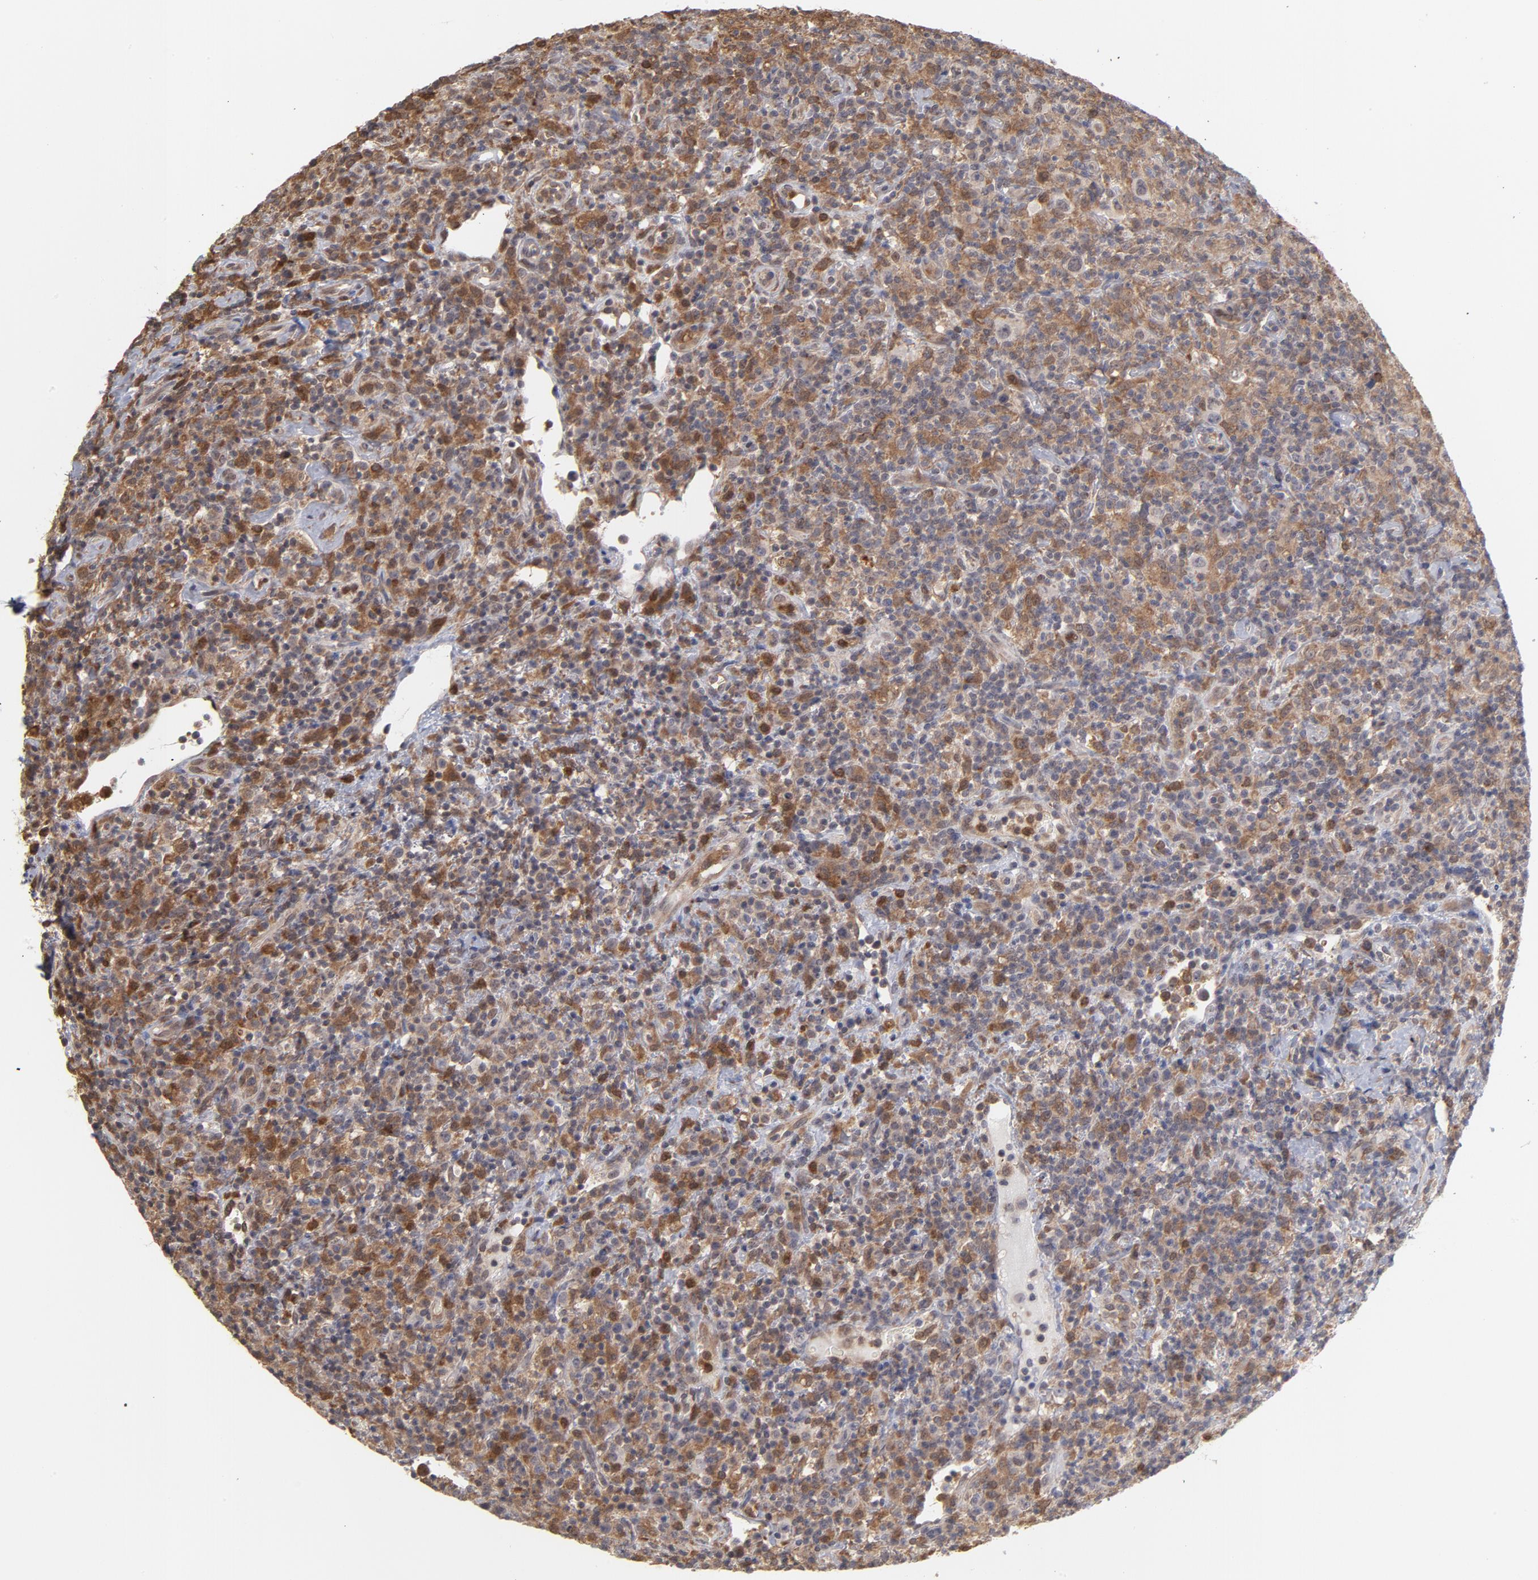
{"staining": {"intensity": "weak", "quantity": "25%-75%", "location": "cytoplasmic/membranous"}, "tissue": "lymphoma", "cell_type": "Tumor cells", "image_type": "cancer", "snomed": [{"axis": "morphology", "description": "Hodgkin's disease, NOS"}, {"axis": "topography", "description": "Lymph node"}], "caption": "Protein analysis of lymphoma tissue reveals weak cytoplasmic/membranous staining in approximately 25%-75% of tumor cells.", "gene": "OAS1", "patient": {"sex": "male", "age": 65}}